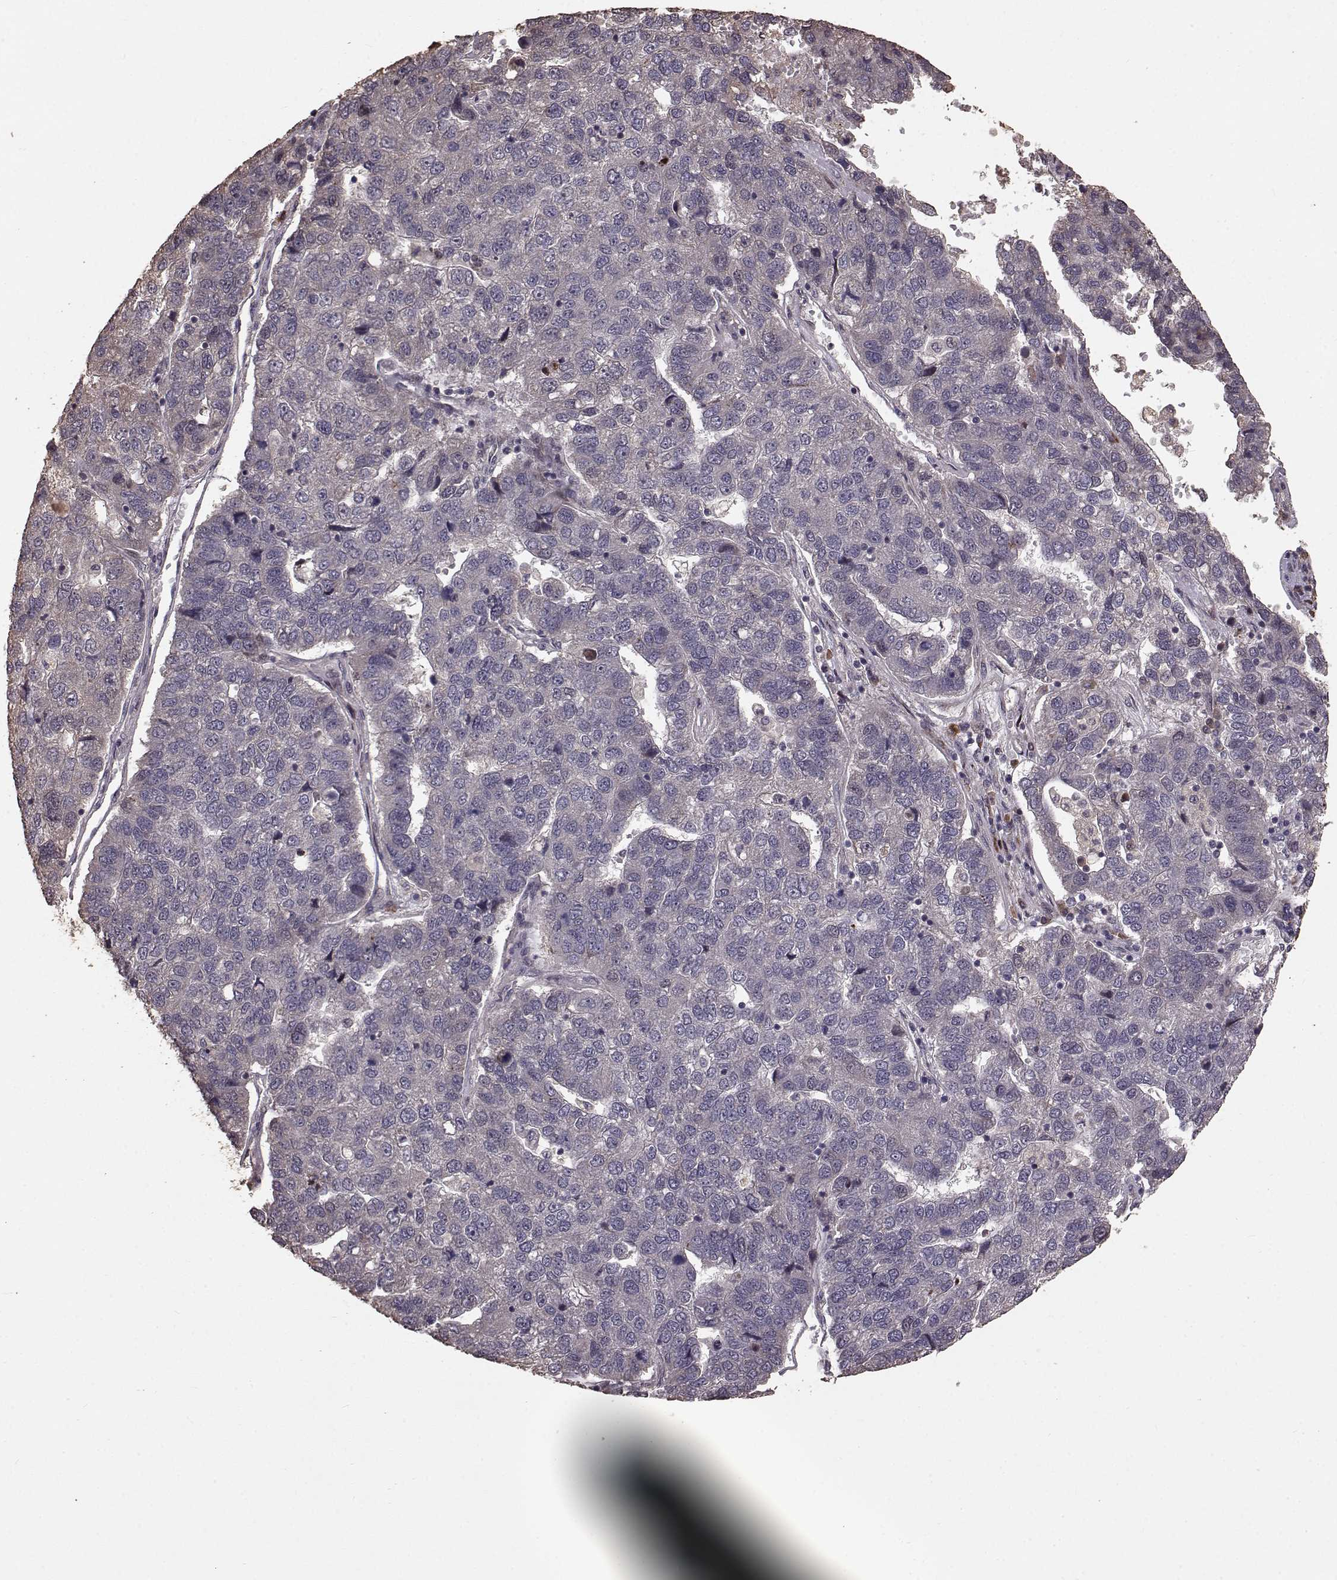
{"staining": {"intensity": "negative", "quantity": "none", "location": "none"}, "tissue": "pancreatic cancer", "cell_type": "Tumor cells", "image_type": "cancer", "snomed": [{"axis": "morphology", "description": "Adenocarcinoma, NOS"}, {"axis": "topography", "description": "Pancreas"}], "caption": "A micrograph of human pancreatic cancer (adenocarcinoma) is negative for staining in tumor cells.", "gene": "USP15", "patient": {"sex": "female", "age": 61}}